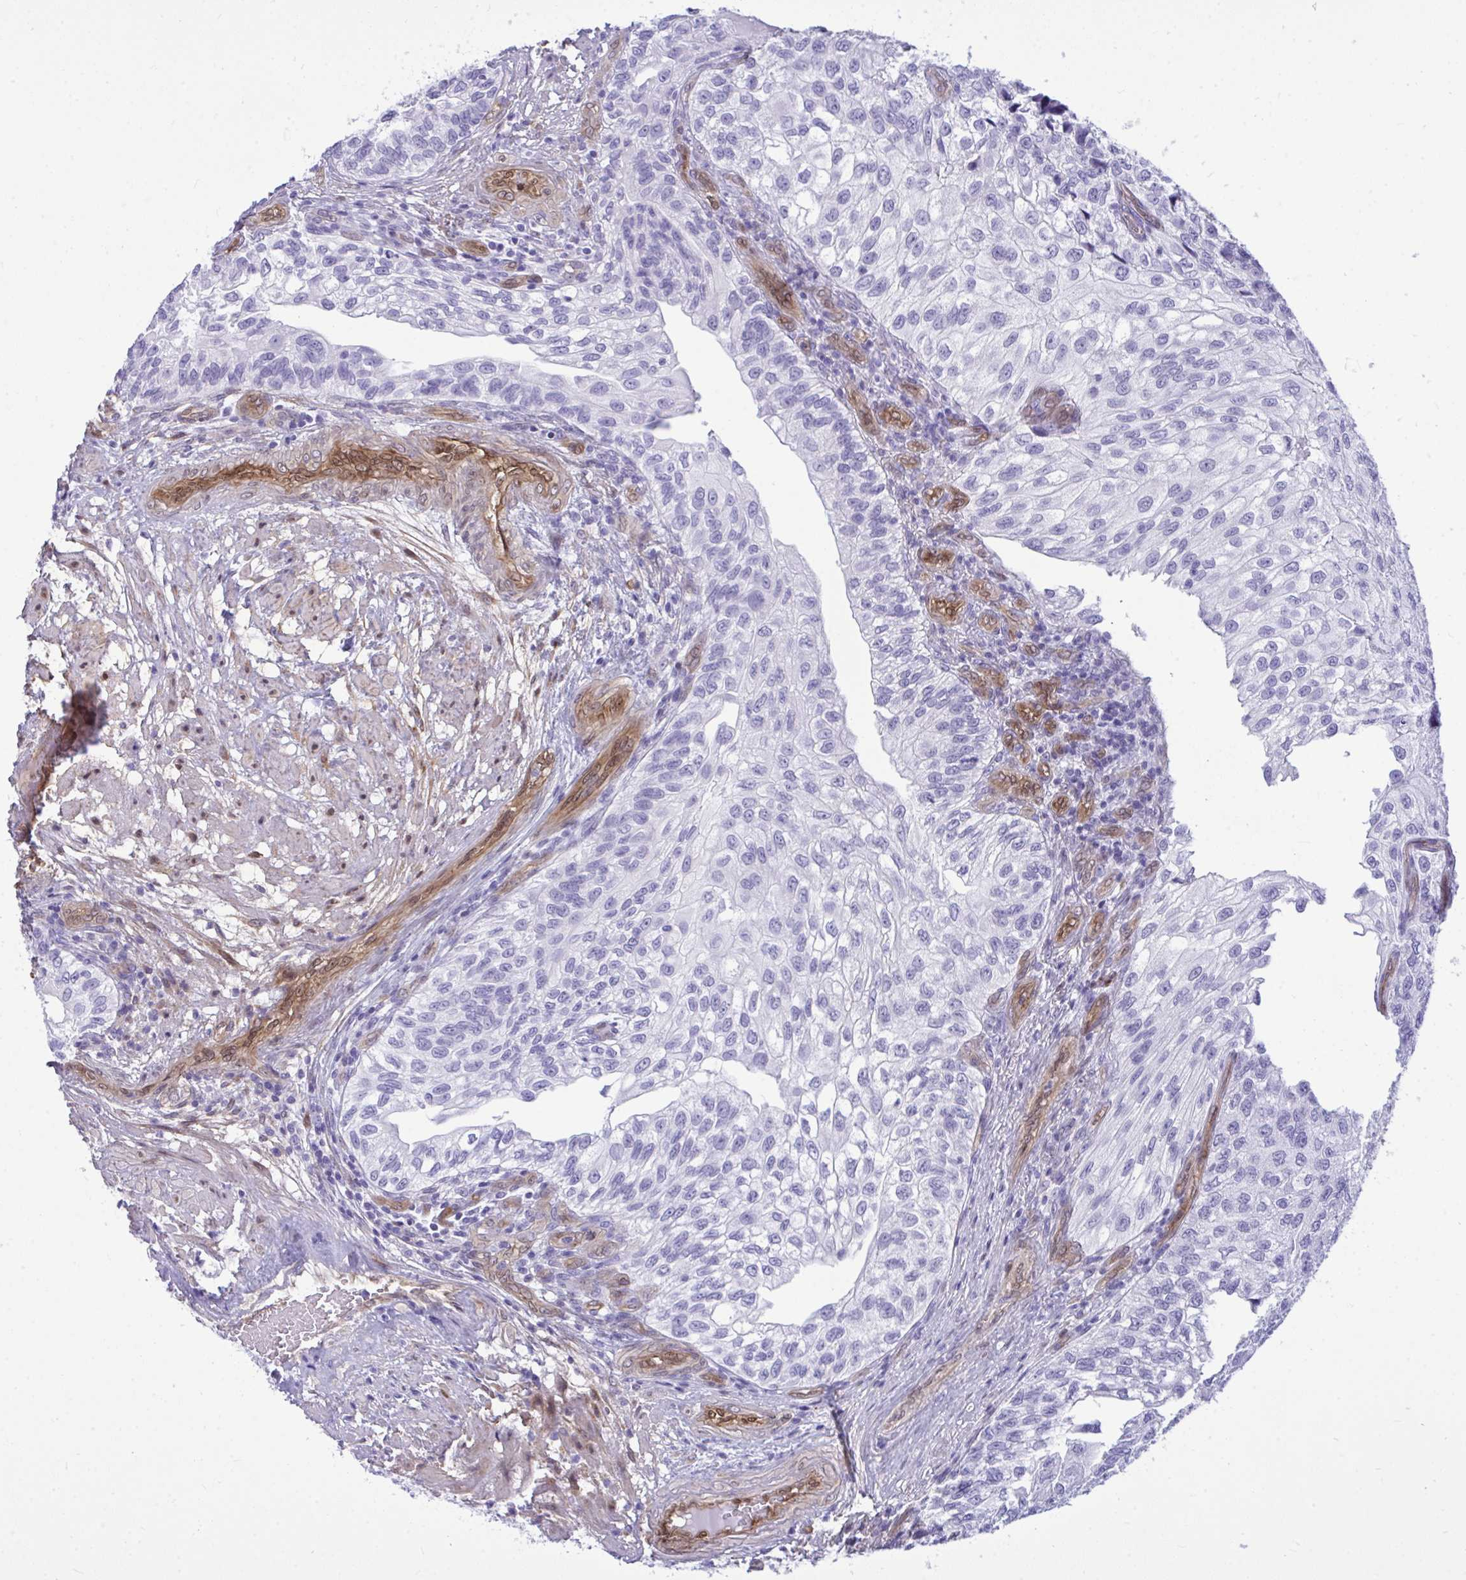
{"staining": {"intensity": "negative", "quantity": "none", "location": "none"}, "tissue": "urothelial cancer", "cell_type": "Tumor cells", "image_type": "cancer", "snomed": [{"axis": "morphology", "description": "Urothelial carcinoma, NOS"}, {"axis": "topography", "description": "Urinary bladder"}], "caption": "Tumor cells show no significant protein expression in urothelial cancer. (DAB (3,3'-diaminobenzidine) immunohistochemistry (IHC), high magnification).", "gene": "LIMS2", "patient": {"sex": "male", "age": 87}}